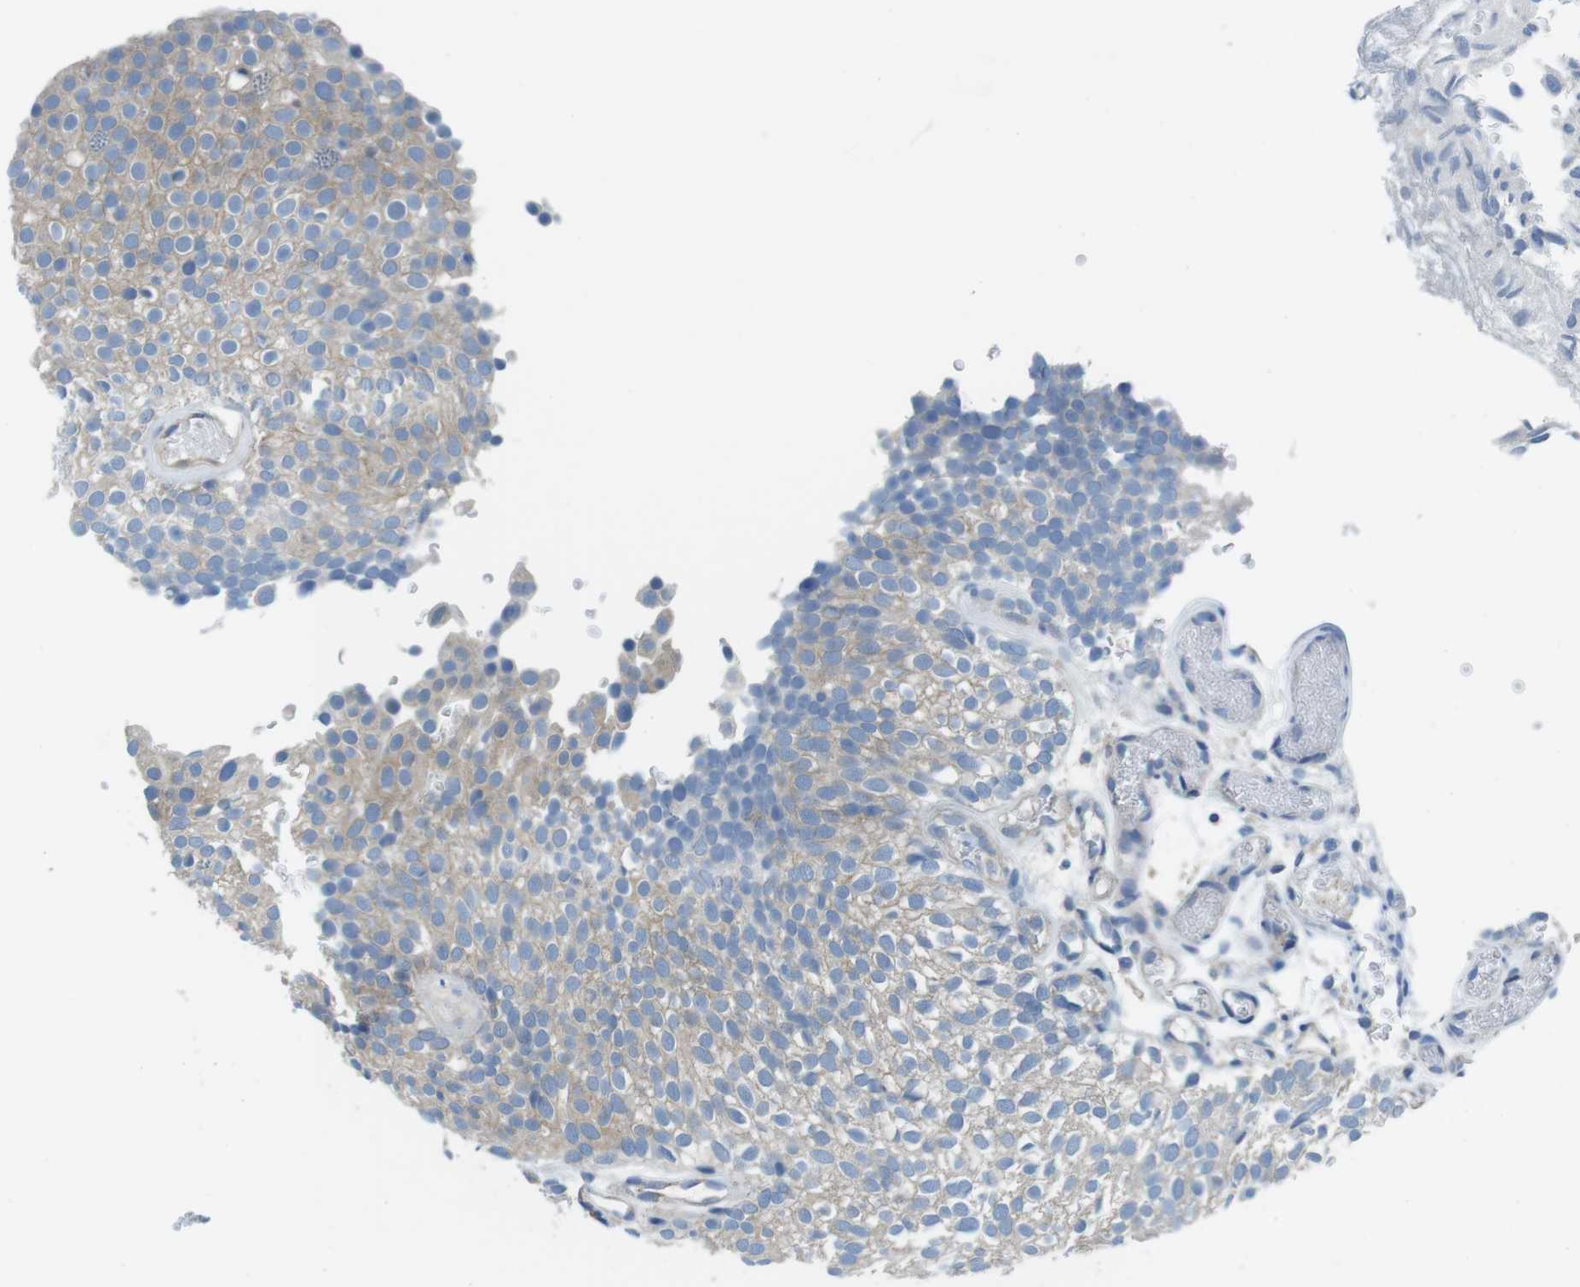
{"staining": {"intensity": "weak", "quantity": ">75%", "location": "cytoplasmic/membranous"}, "tissue": "urothelial cancer", "cell_type": "Tumor cells", "image_type": "cancer", "snomed": [{"axis": "morphology", "description": "Urothelial carcinoma, Low grade"}, {"axis": "topography", "description": "Urinary bladder"}], "caption": "An image showing weak cytoplasmic/membranous expression in approximately >75% of tumor cells in low-grade urothelial carcinoma, as visualized by brown immunohistochemical staining.", "gene": "EIF2B5", "patient": {"sex": "male", "age": 78}}